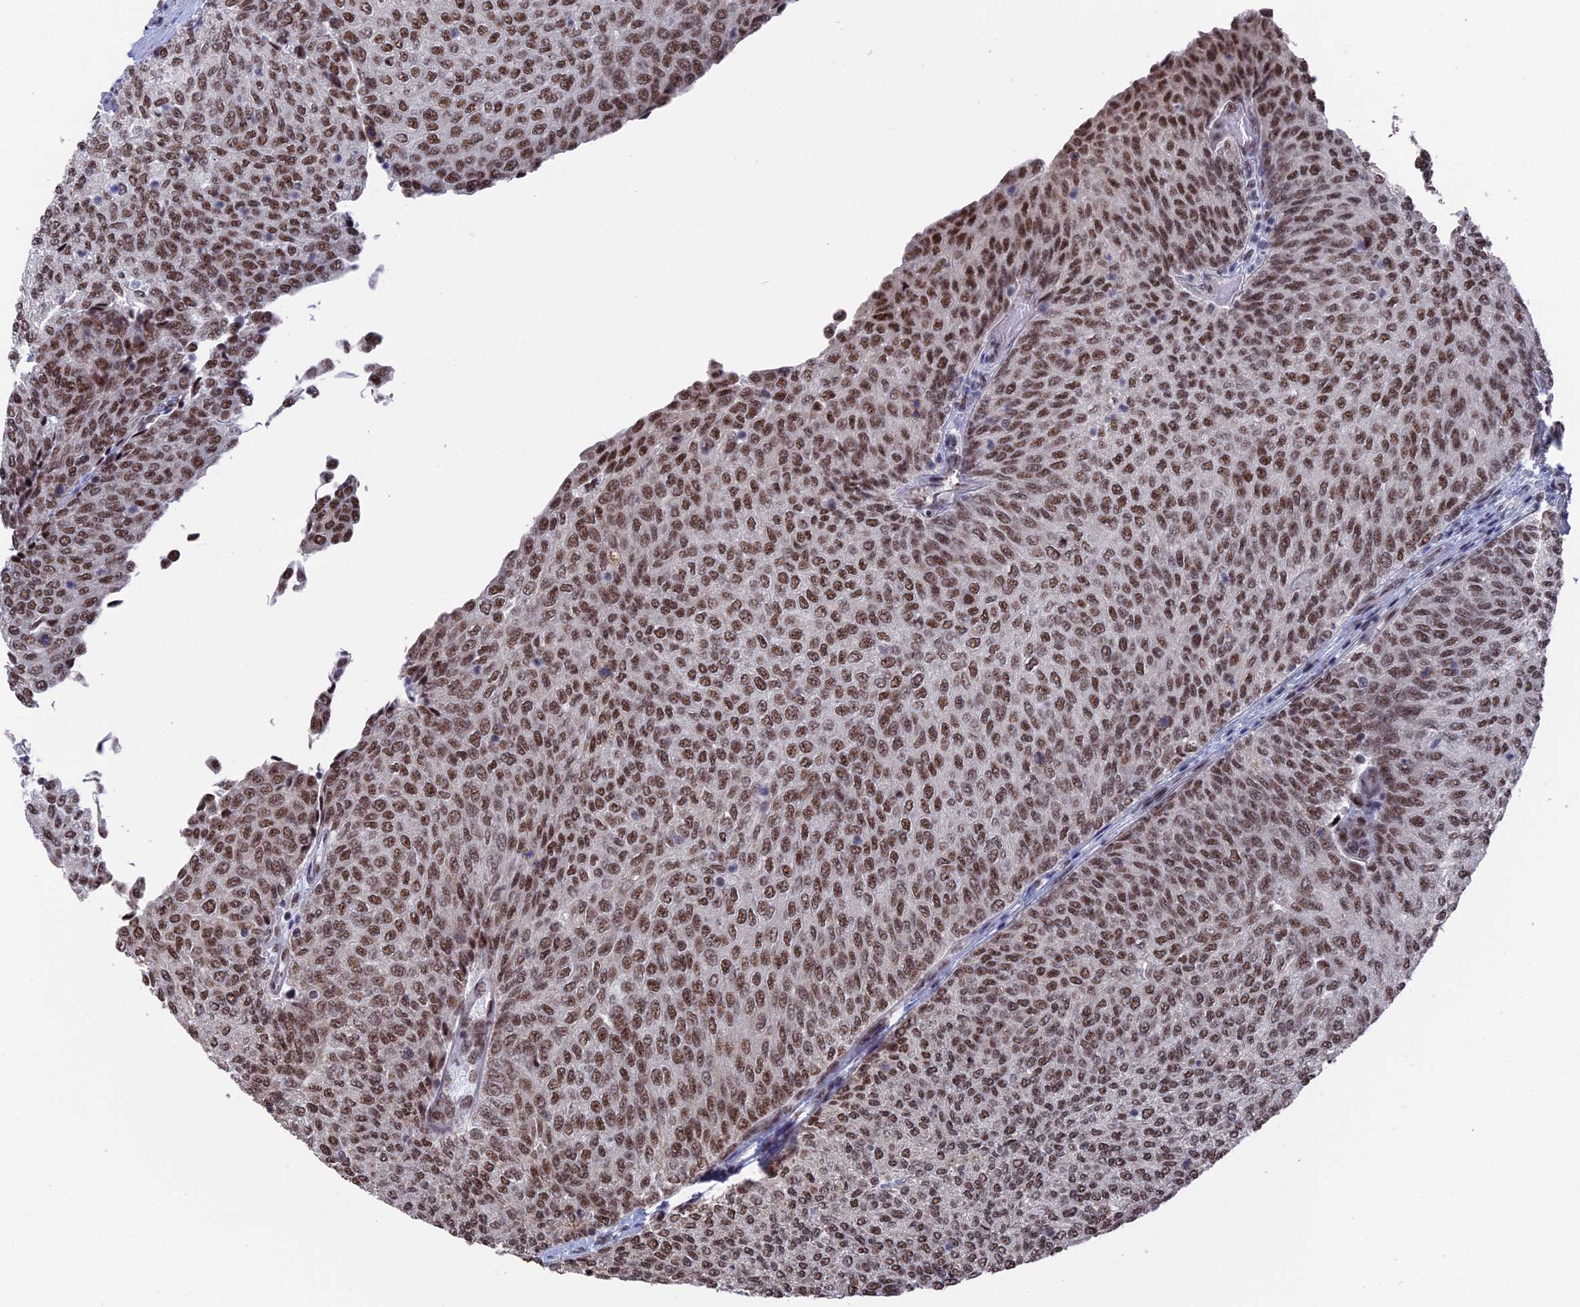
{"staining": {"intensity": "moderate", "quantity": ">75%", "location": "nuclear"}, "tissue": "urothelial cancer", "cell_type": "Tumor cells", "image_type": "cancer", "snomed": [{"axis": "morphology", "description": "Urothelial carcinoma, Low grade"}, {"axis": "topography", "description": "Urinary bladder"}], "caption": "Human low-grade urothelial carcinoma stained with a brown dye reveals moderate nuclear positive expression in about >75% of tumor cells.", "gene": "SF3A2", "patient": {"sex": "female", "age": 79}}